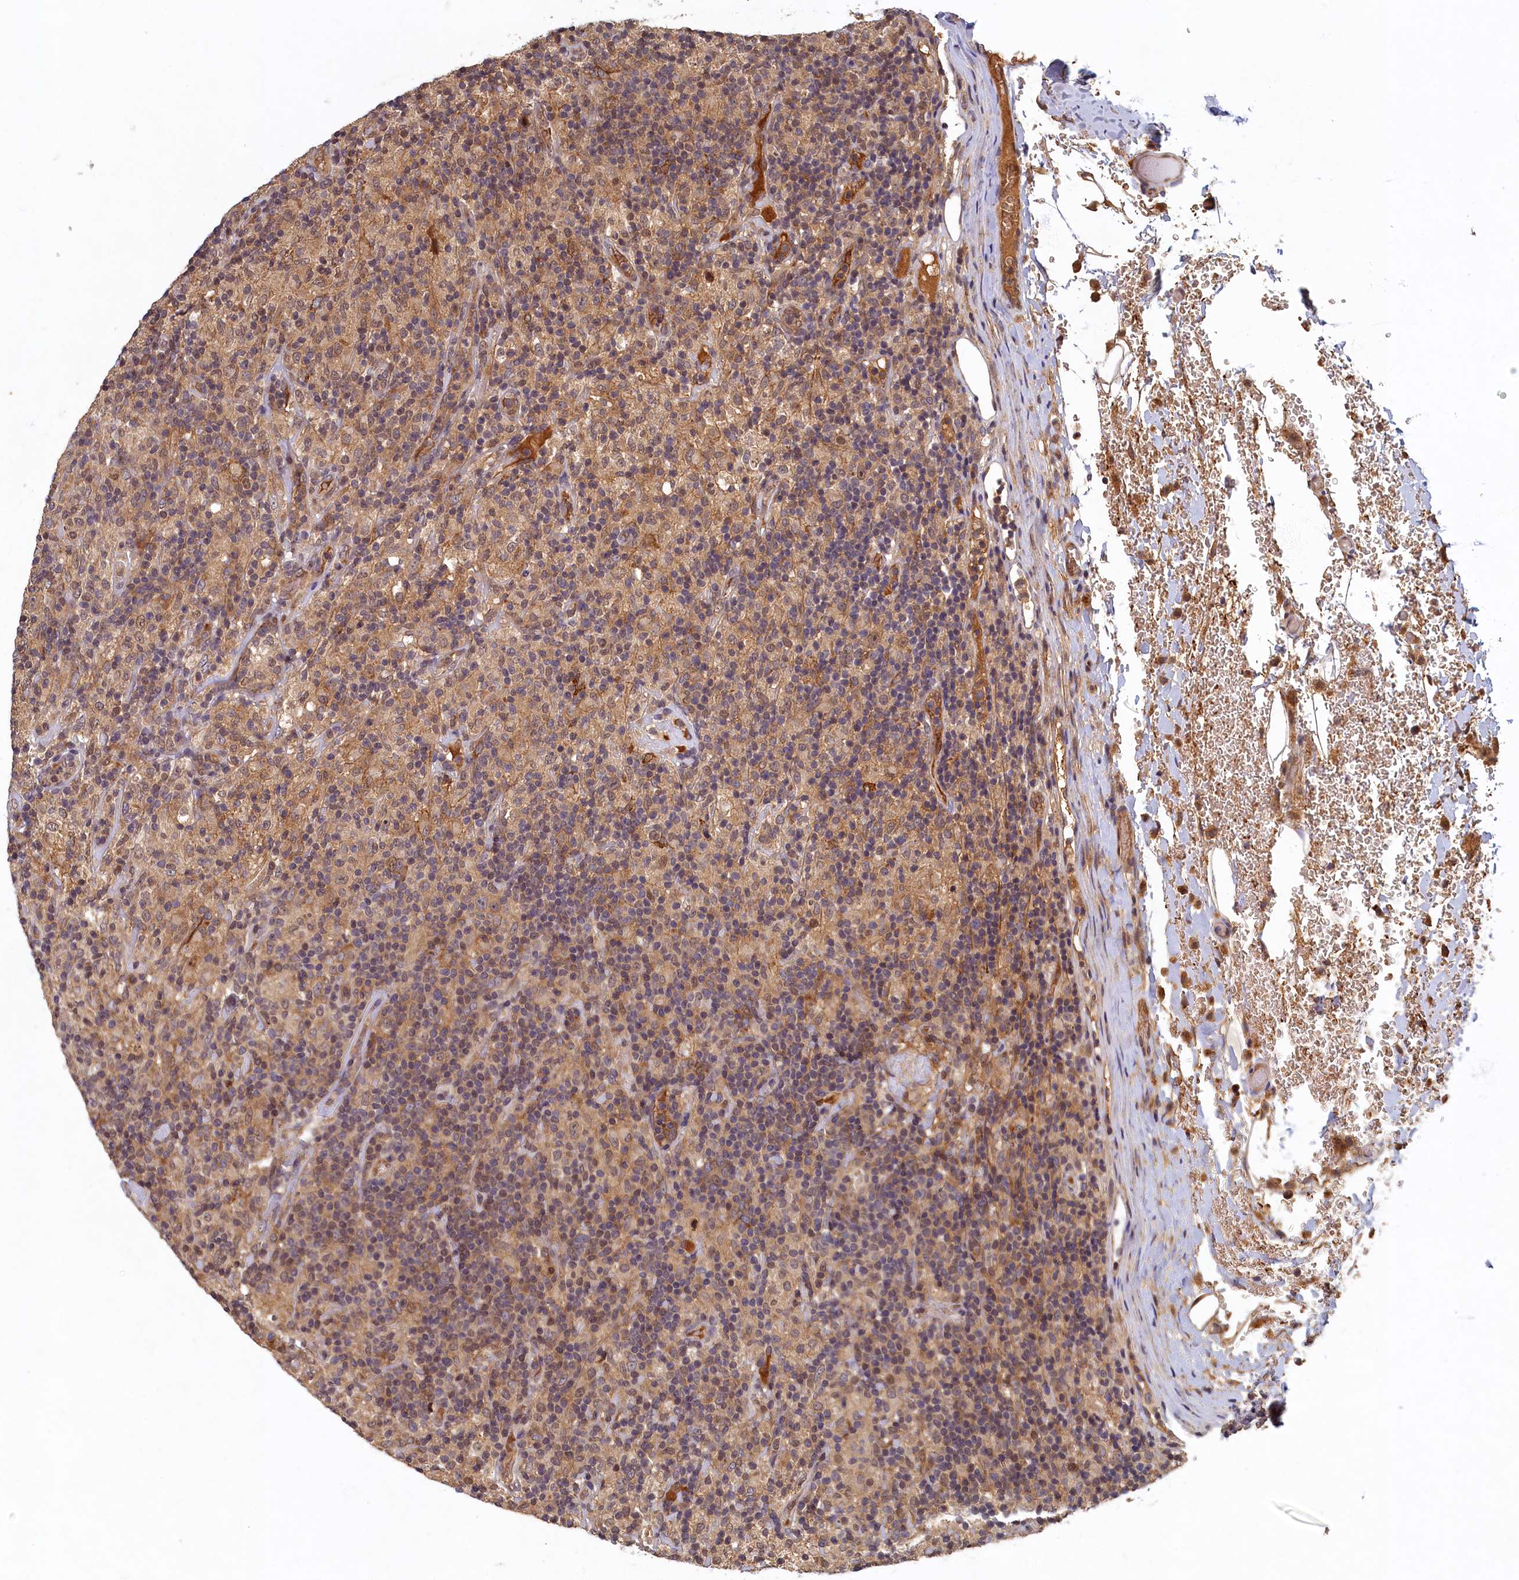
{"staining": {"intensity": "strong", "quantity": "<25%", "location": "cytoplasmic/membranous,nuclear"}, "tissue": "lymphoma", "cell_type": "Tumor cells", "image_type": "cancer", "snomed": [{"axis": "morphology", "description": "Hodgkin's disease, NOS"}, {"axis": "topography", "description": "Lymph node"}], "caption": "This photomicrograph shows immunohistochemistry (IHC) staining of human Hodgkin's disease, with medium strong cytoplasmic/membranous and nuclear expression in about <25% of tumor cells.", "gene": "LCMT2", "patient": {"sex": "male", "age": 70}}